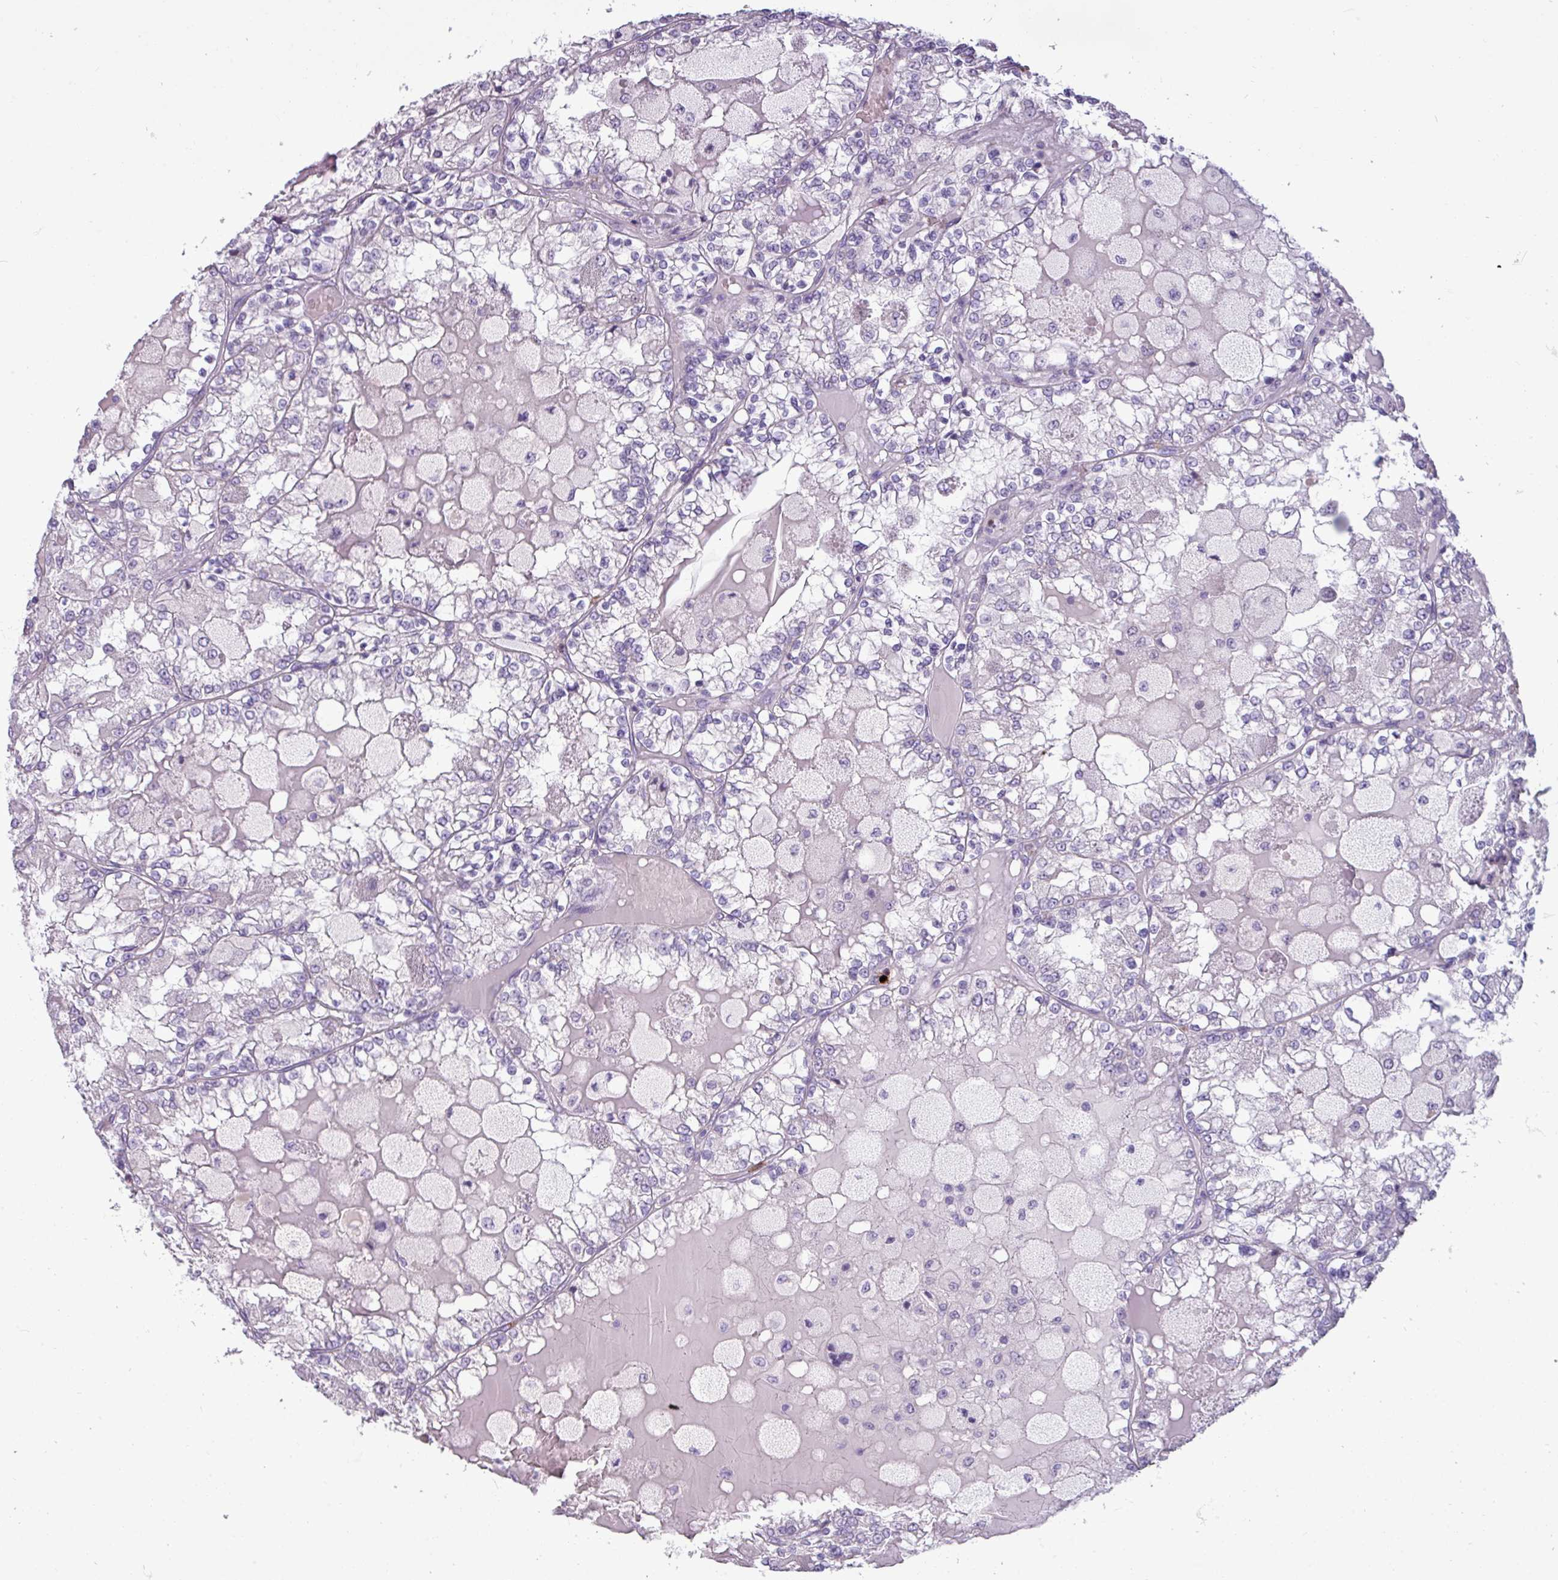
{"staining": {"intensity": "negative", "quantity": "none", "location": "none"}, "tissue": "renal cancer", "cell_type": "Tumor cells", "image_type": "cancer", "snomed": [{"axis": "morphology", "description": "Adenocarcinoma, NOS"}, {"axis": "topography", "description": "Kidney"}], "caption": "Adenocarcinoma (renal) stained for a protein using immunohistochemistry (IHC) demonstrates no staining tumor cells.", "gene": "TRIM39", "patient": {"sex": "female", "age": 56}}